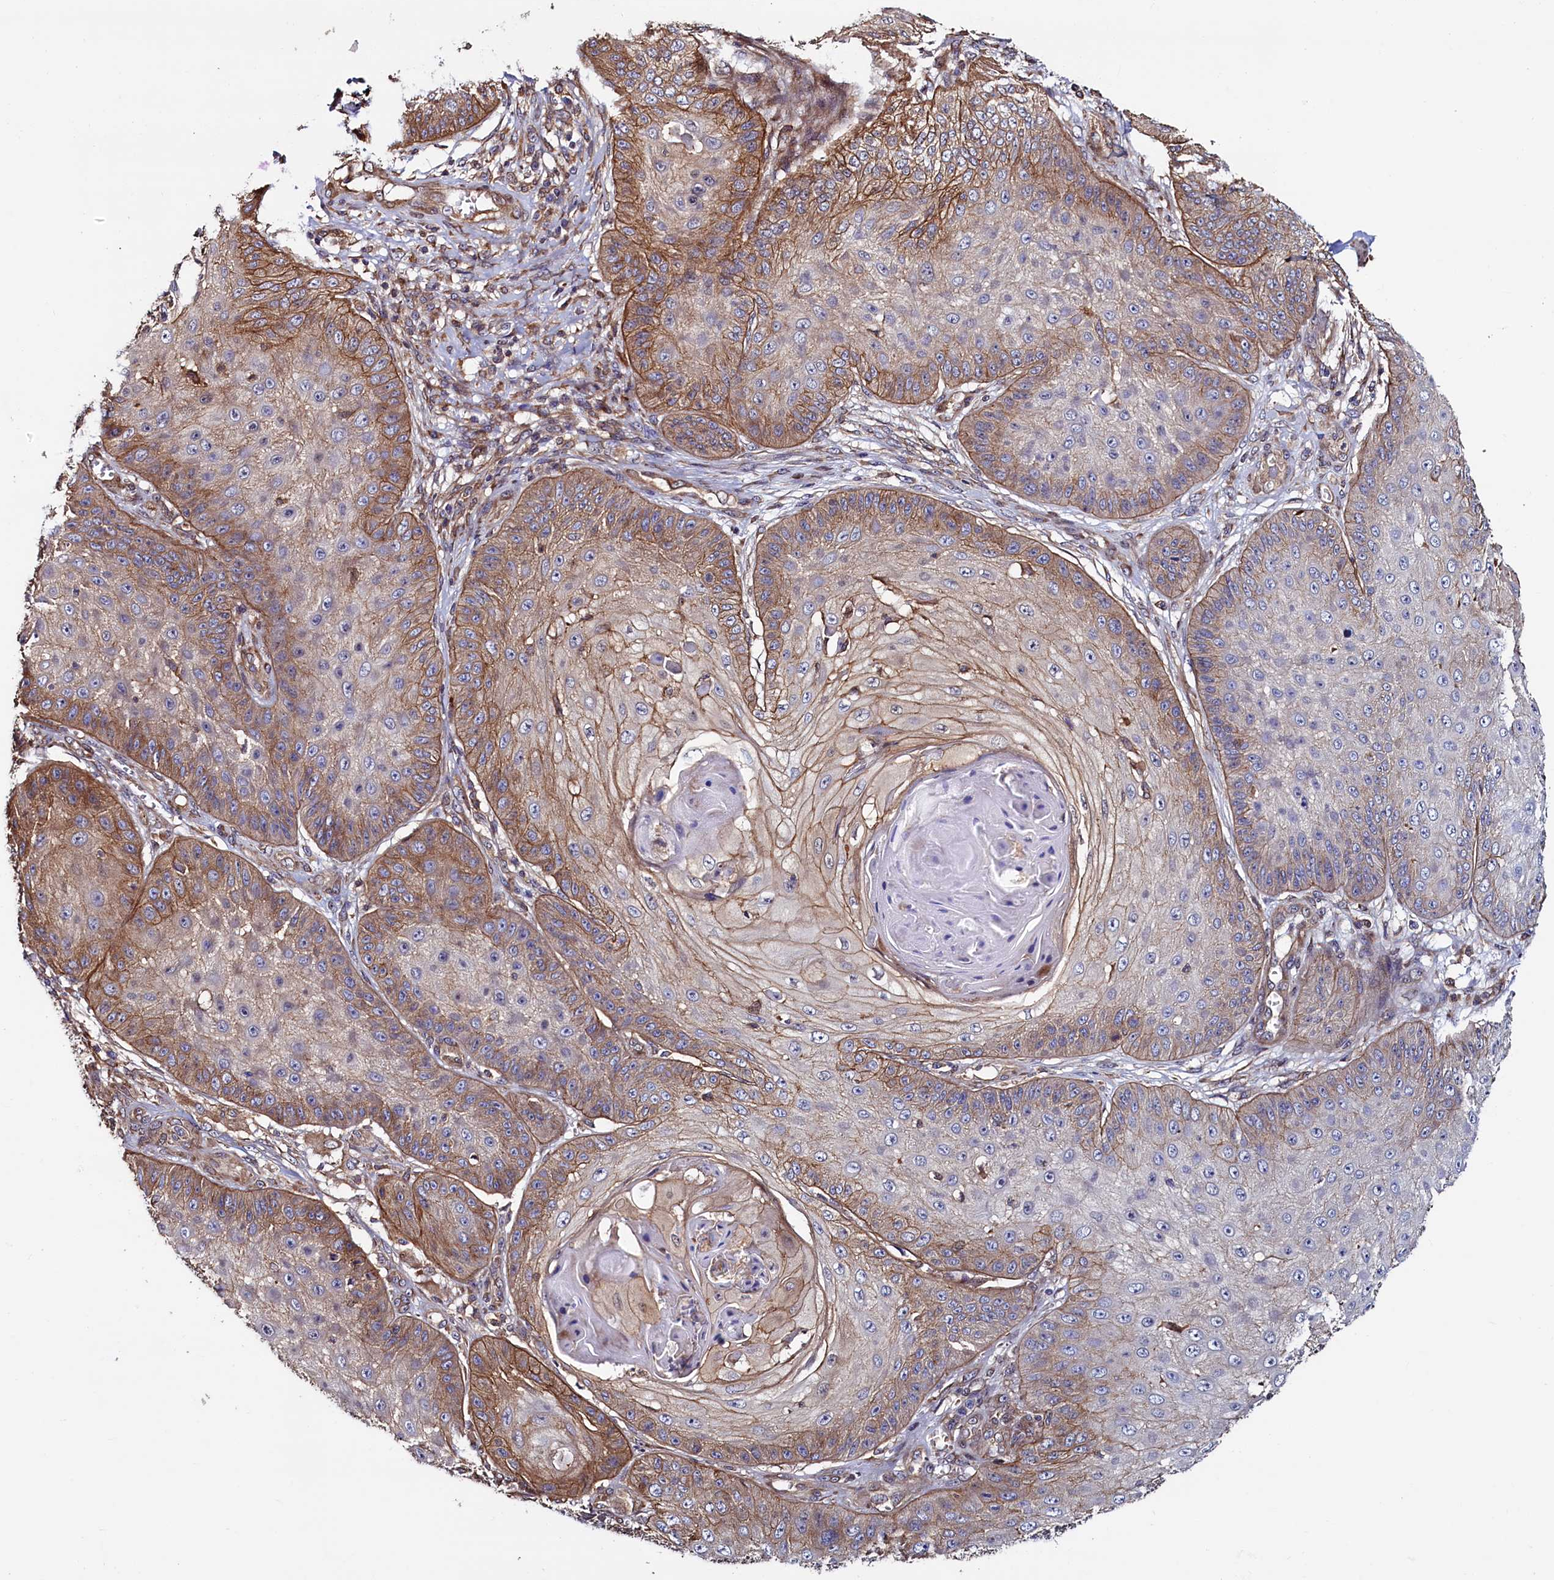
{"staining": {"intensity": "moderate", "quantity": "25%-75%", "location": "cytoplasmic/membranous"}, "tissue": "skin cancer", "cell_type": "Tumor cells", "image_type": "cancer", "snomed": [{"axis": "morphology", "description": "Squamous cell carcinoma, NOS"}, {"axis": "topography", "description": "Skin"}], "caption": "Moderate cytoplasmic/membranous expression for a protein is identified in approximately 25%-75% of tumor cells of squamous cell carcinoma (skin) using IHC.", "gene": "ATXN2L", "patient": {"sex": "male", "age": 70}}